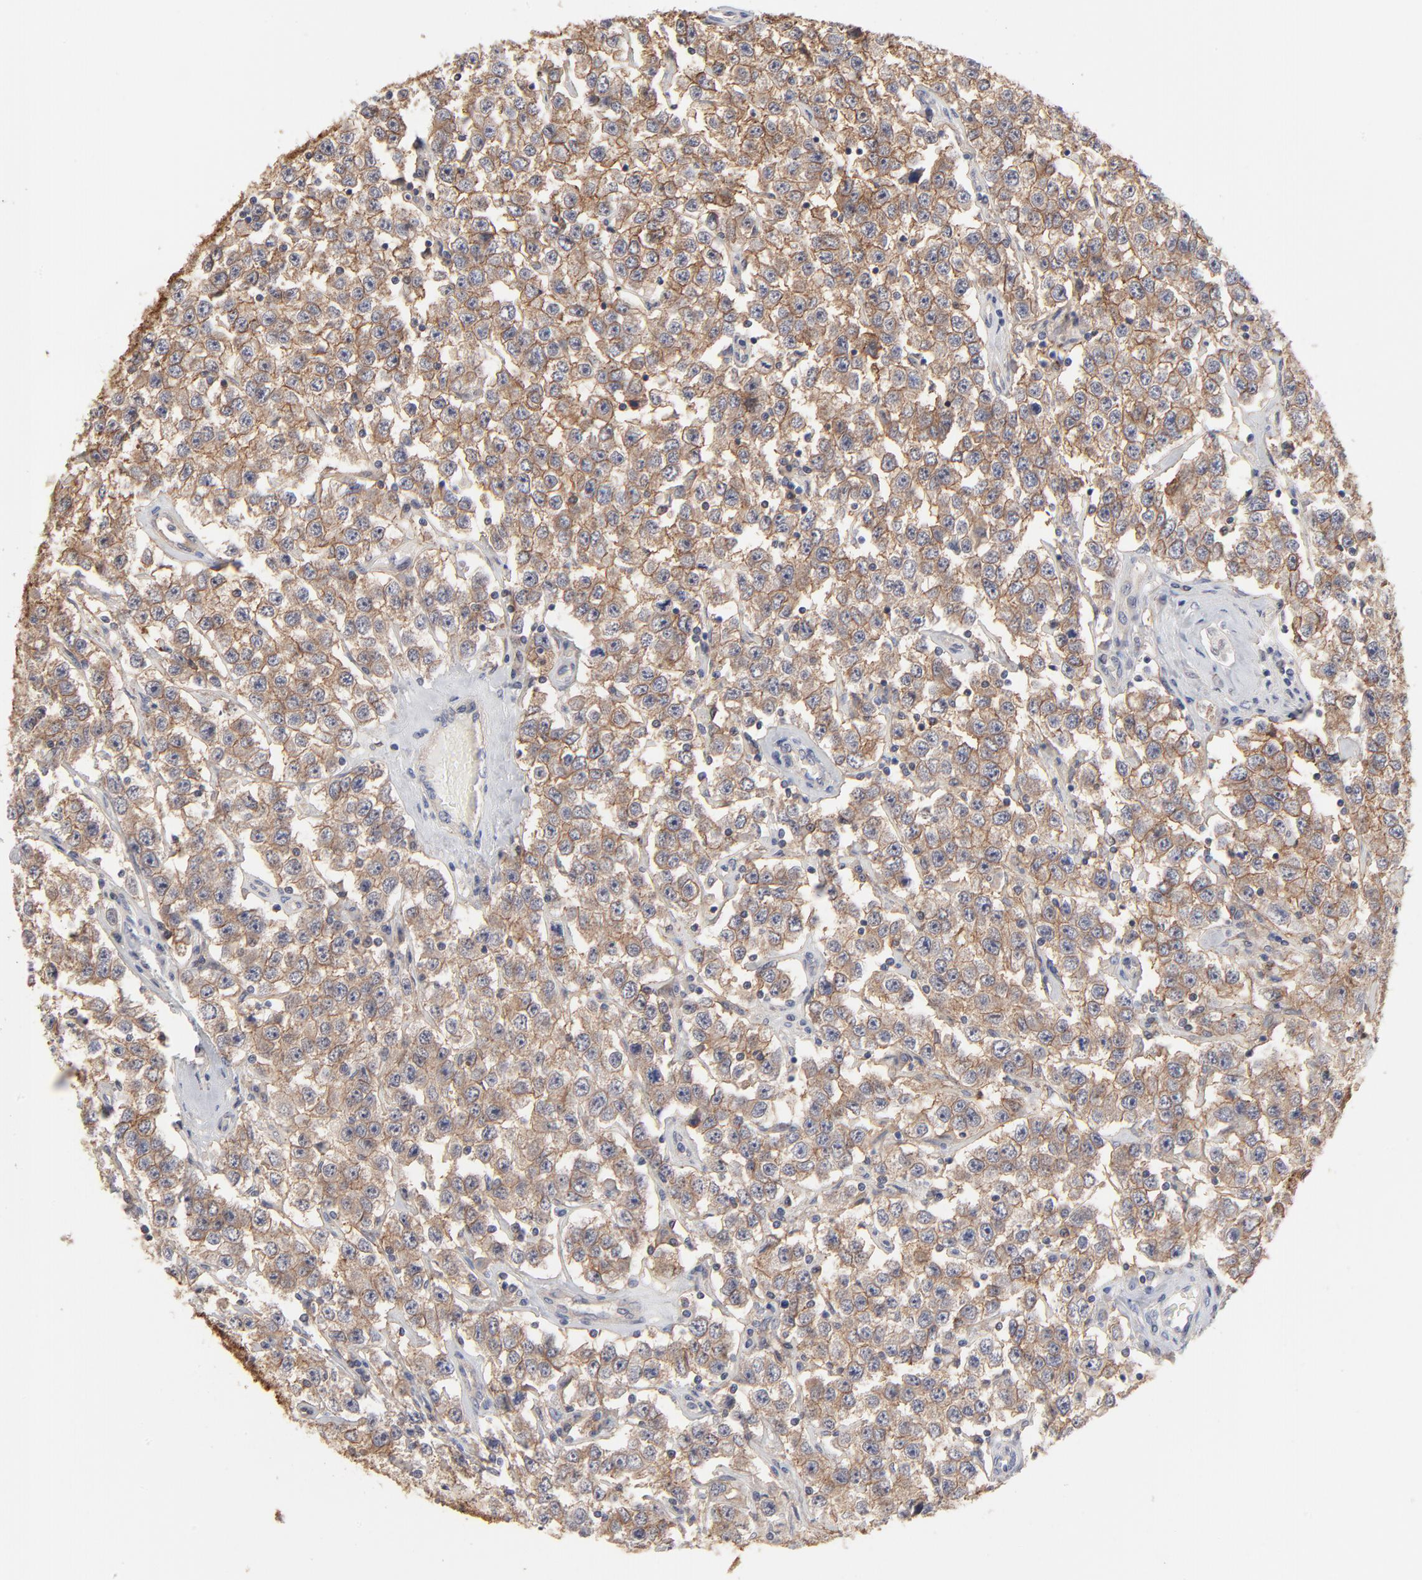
{"staining": {"intensity": "moderate", "quantity": ">75%", "location": "cytoplasmic/membranous"}, "tissue": "testis cancer", "cell_type": "Tumor cells", "image_type": "cancer", "snomed": [{"axis": "morphology", "description": "Seminoma, NOS"}, {"axis": "topography", "description": "Testis"}], "caption": "Immunohistochemistry (DAB) staining of testis cancer (seminoma) demonstrates moderate cytoplasmic/membranous protein expression in about >75% of tumor cells.", "gene": "SLC16A1", "patient": {"sex": "male", "age": 52}}